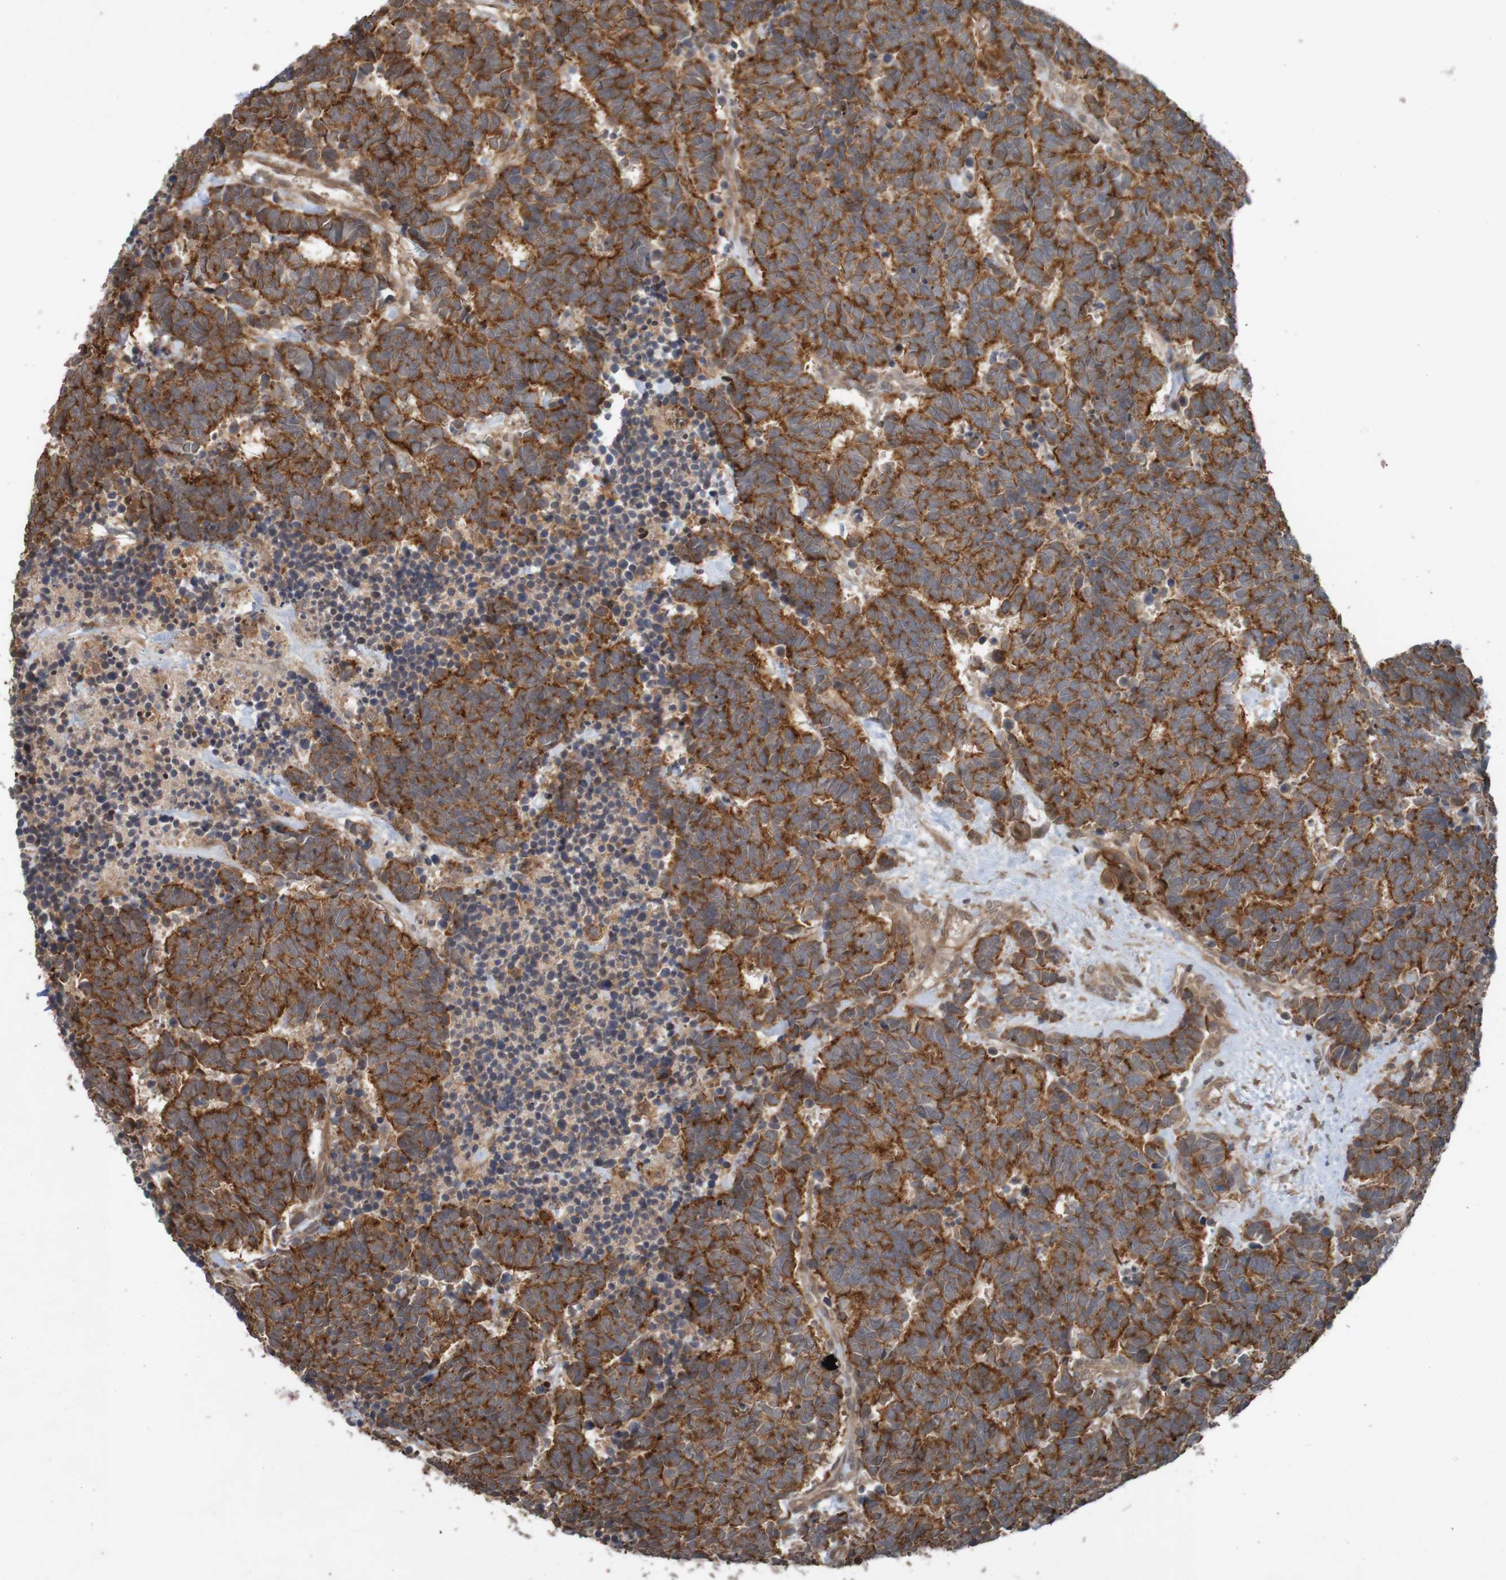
{"staining": {"intensity": "strong", "quantity": ">75%", "location": "cytoplasmic/membranous"}, "tissue": "carcinoid", "cell_type": "Tumor cells", "image_type": "cancer", "snomed": [{"axis": "morphology", "description": "Carcinoma, NOS"}, {"axis": "morphology", "description": "Carcinoid, malignant, NOS"}, {"axis": "topography", "description": "Urinary bladder"}], "caption": "Protein expression analysis of human malignant carcinoid reveals strong cytoplasmic/membranous expression in about >75% of tumor cells.", "gene": "ARHGEF11", "patient": {"sex": "male", "age": 57}}